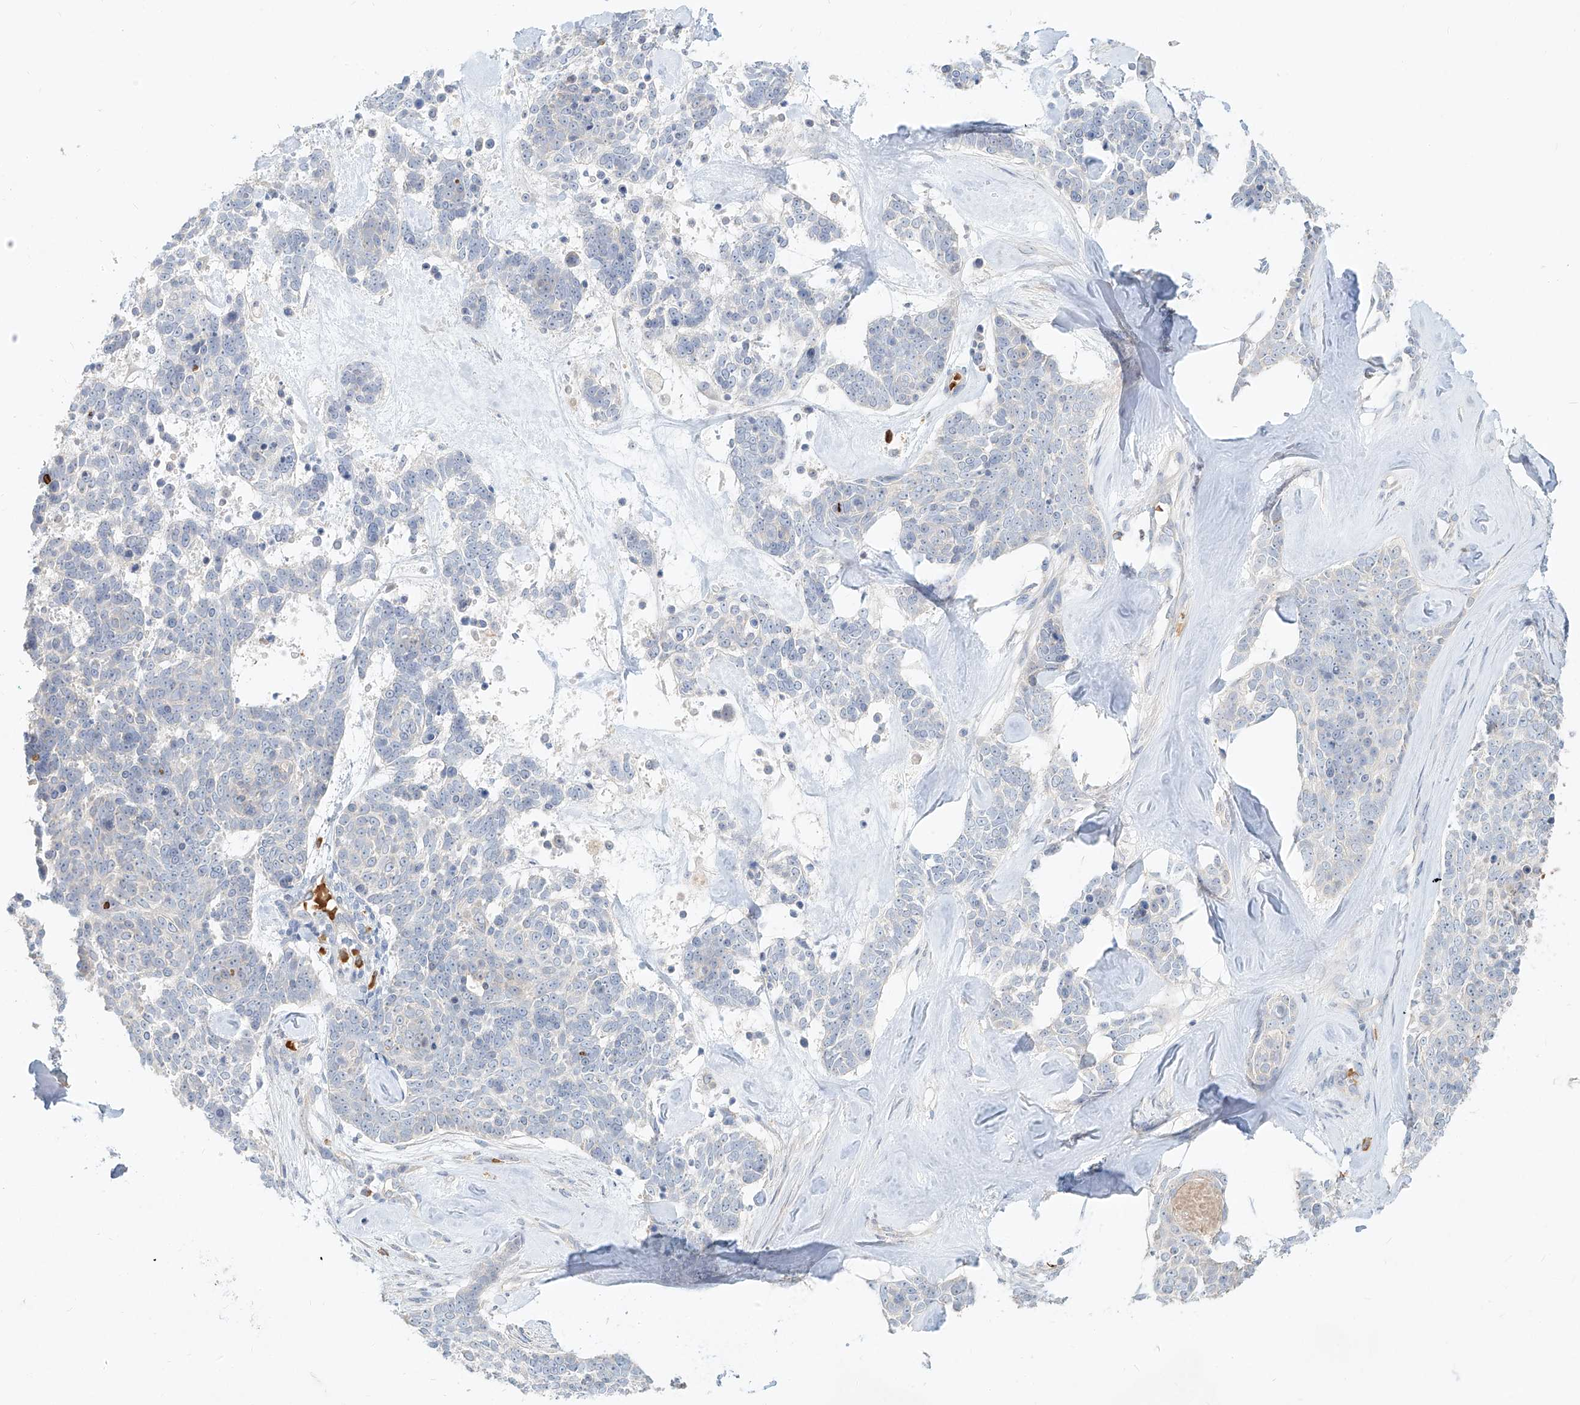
{"staining": {"intensity": "negative", "quantity": "none", "location": "none"}, "tissue": "skin cancer", "cell_type": "Tumor cells", "image_type": "cancer", "snomed": [{"axis": "morphology", "description": "Basal cell carcinoma"}, {"axis": "topography", "description": "Skin"}], "caption": "The image displays no staining of tumor cells in basal cell carcinoma (skin).", "gene": "SYTL3", "patient": {"sex": "female", "age": 81}}